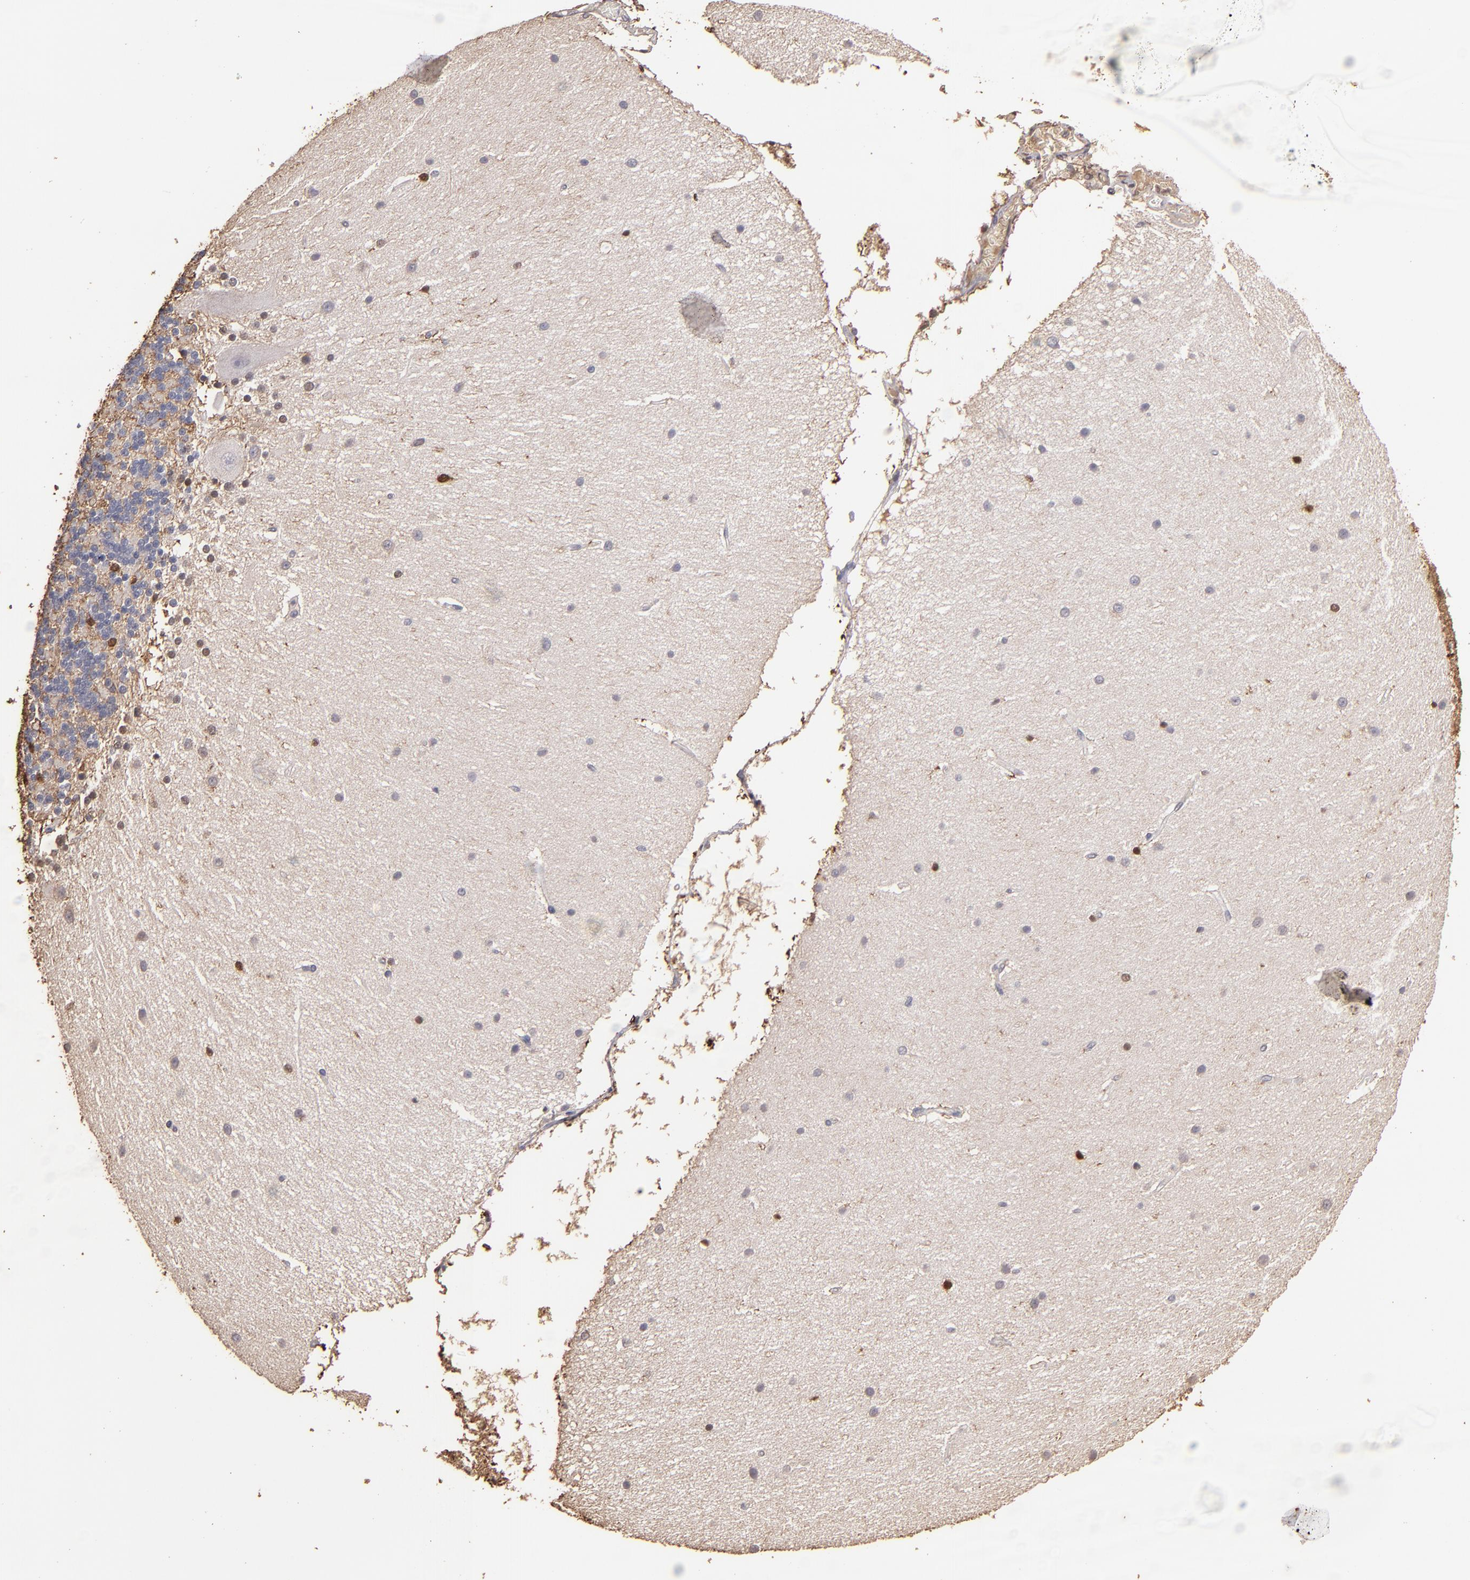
{"staining": {"intensity": "negative", "quantity": "none", "location": "none"}, "tissue": "cerebellum", "cell_type": "Cells in granular layer", "image_type": "normal", "snomed": [{"axis": "morphology", "description": "Normal tissue, NOS"}, {"axis": "topography", "description": "Cerebellum"}], "caption": "DAB immunohistochemical staining of normal human cerebellum exhibits no significant staining in cells in granular layer. The staining is performed using DAB brown chromogen with nuclei counter-stained in using hematoxylin.", "gene": "S100A1", "patient": {"sex": "female", "age": 54}}